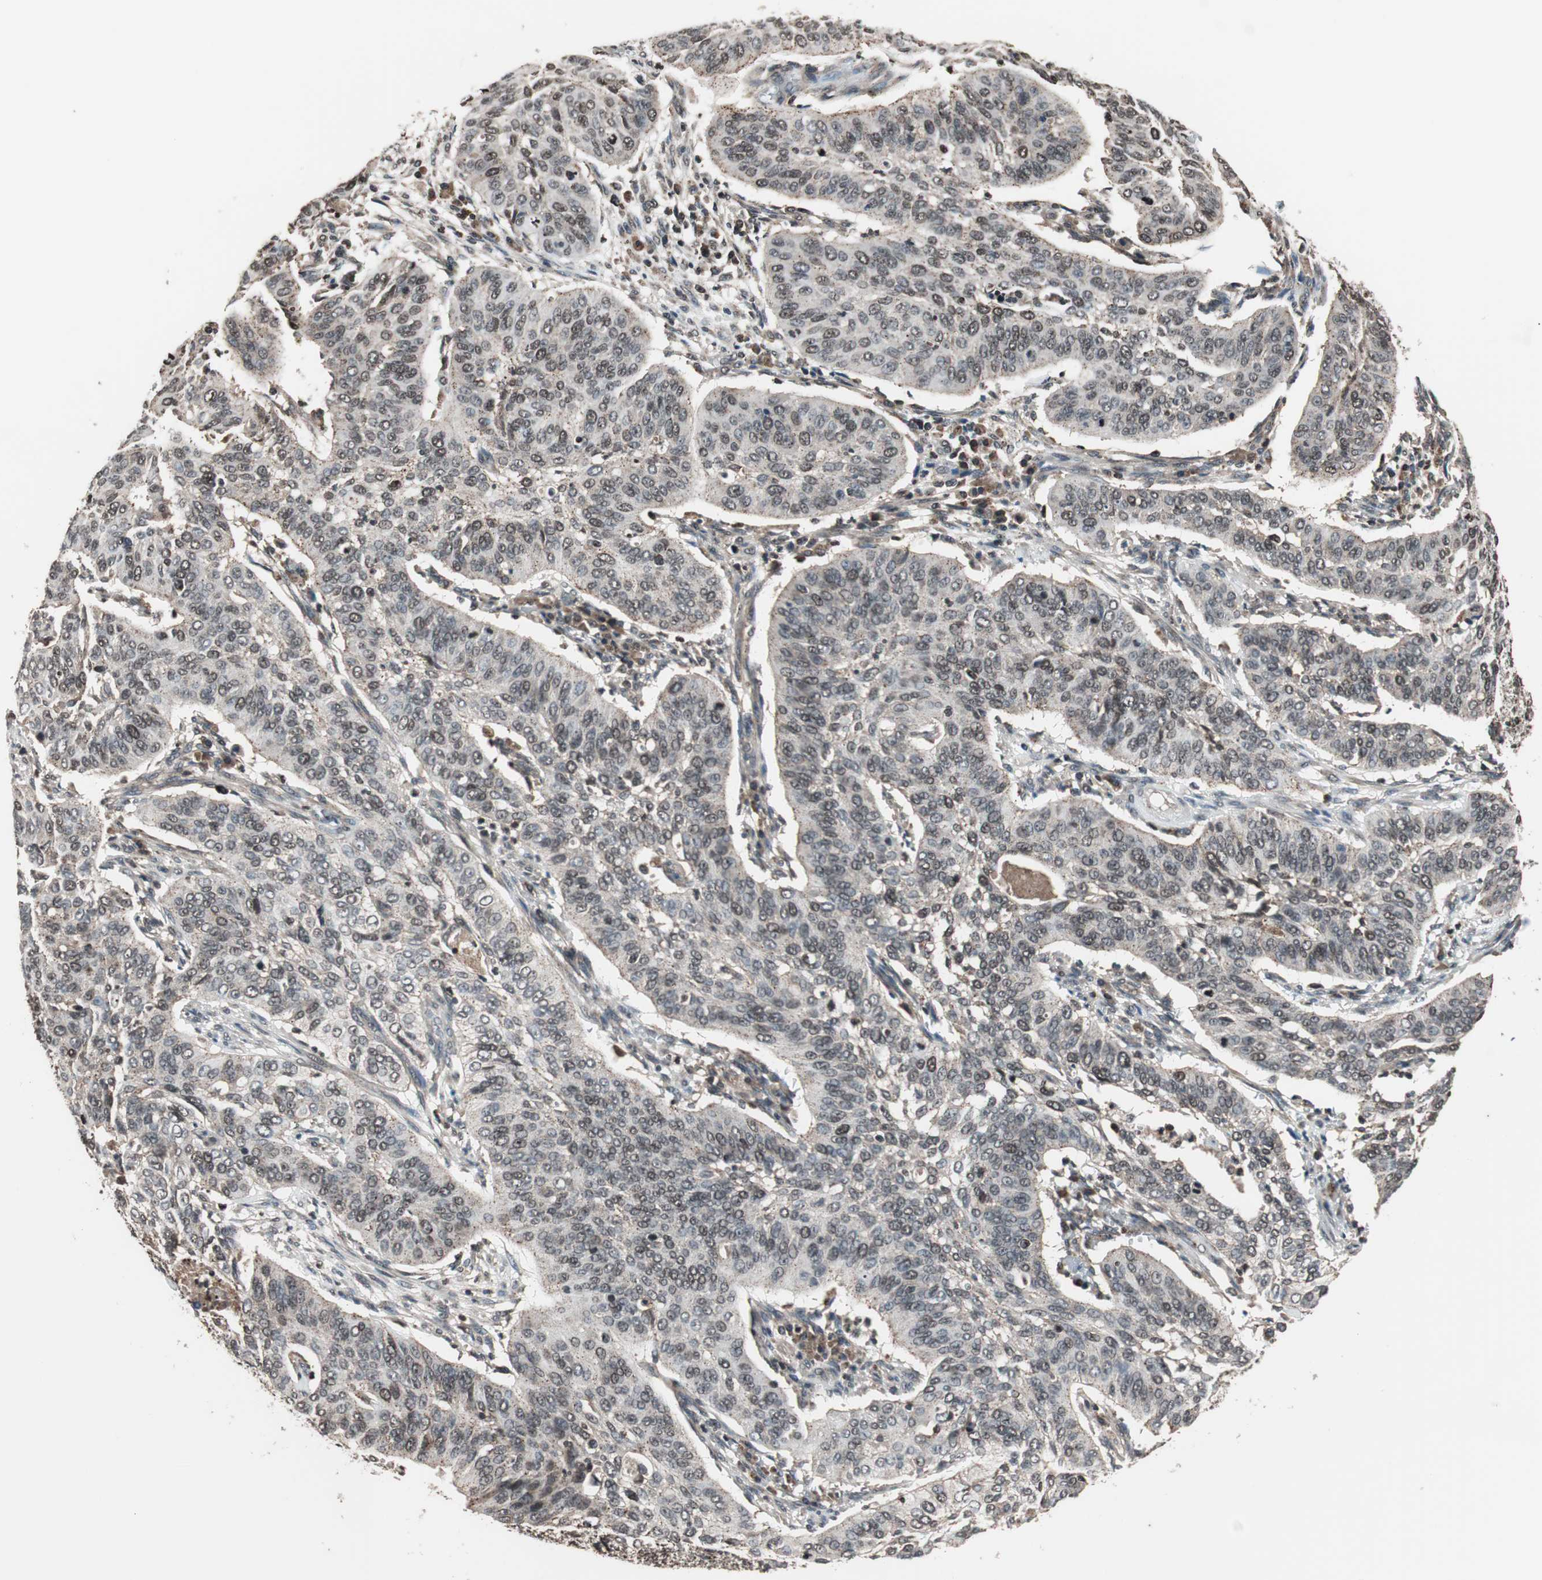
{"staining": {"intensity": "weak", "quantity": ">75%", "location": "nuclear"}, "tissue": "cervical cancer", "cell_type": "Tumor cells", "image_type": "cancer", "snomed": [{"axis": "morphology", "description": "Squamous cell carcinoma, NOS"}, {"axis": "topography", "description": "Cervix"}], "caption": "Protein staining of cervical cancer (squamous cell carcinoma) tissue demonstrates weak nuclear expression in about >75% of tumor cells.", "gene": "RFC1", "patient": {"sex": "female", "age": 39}}